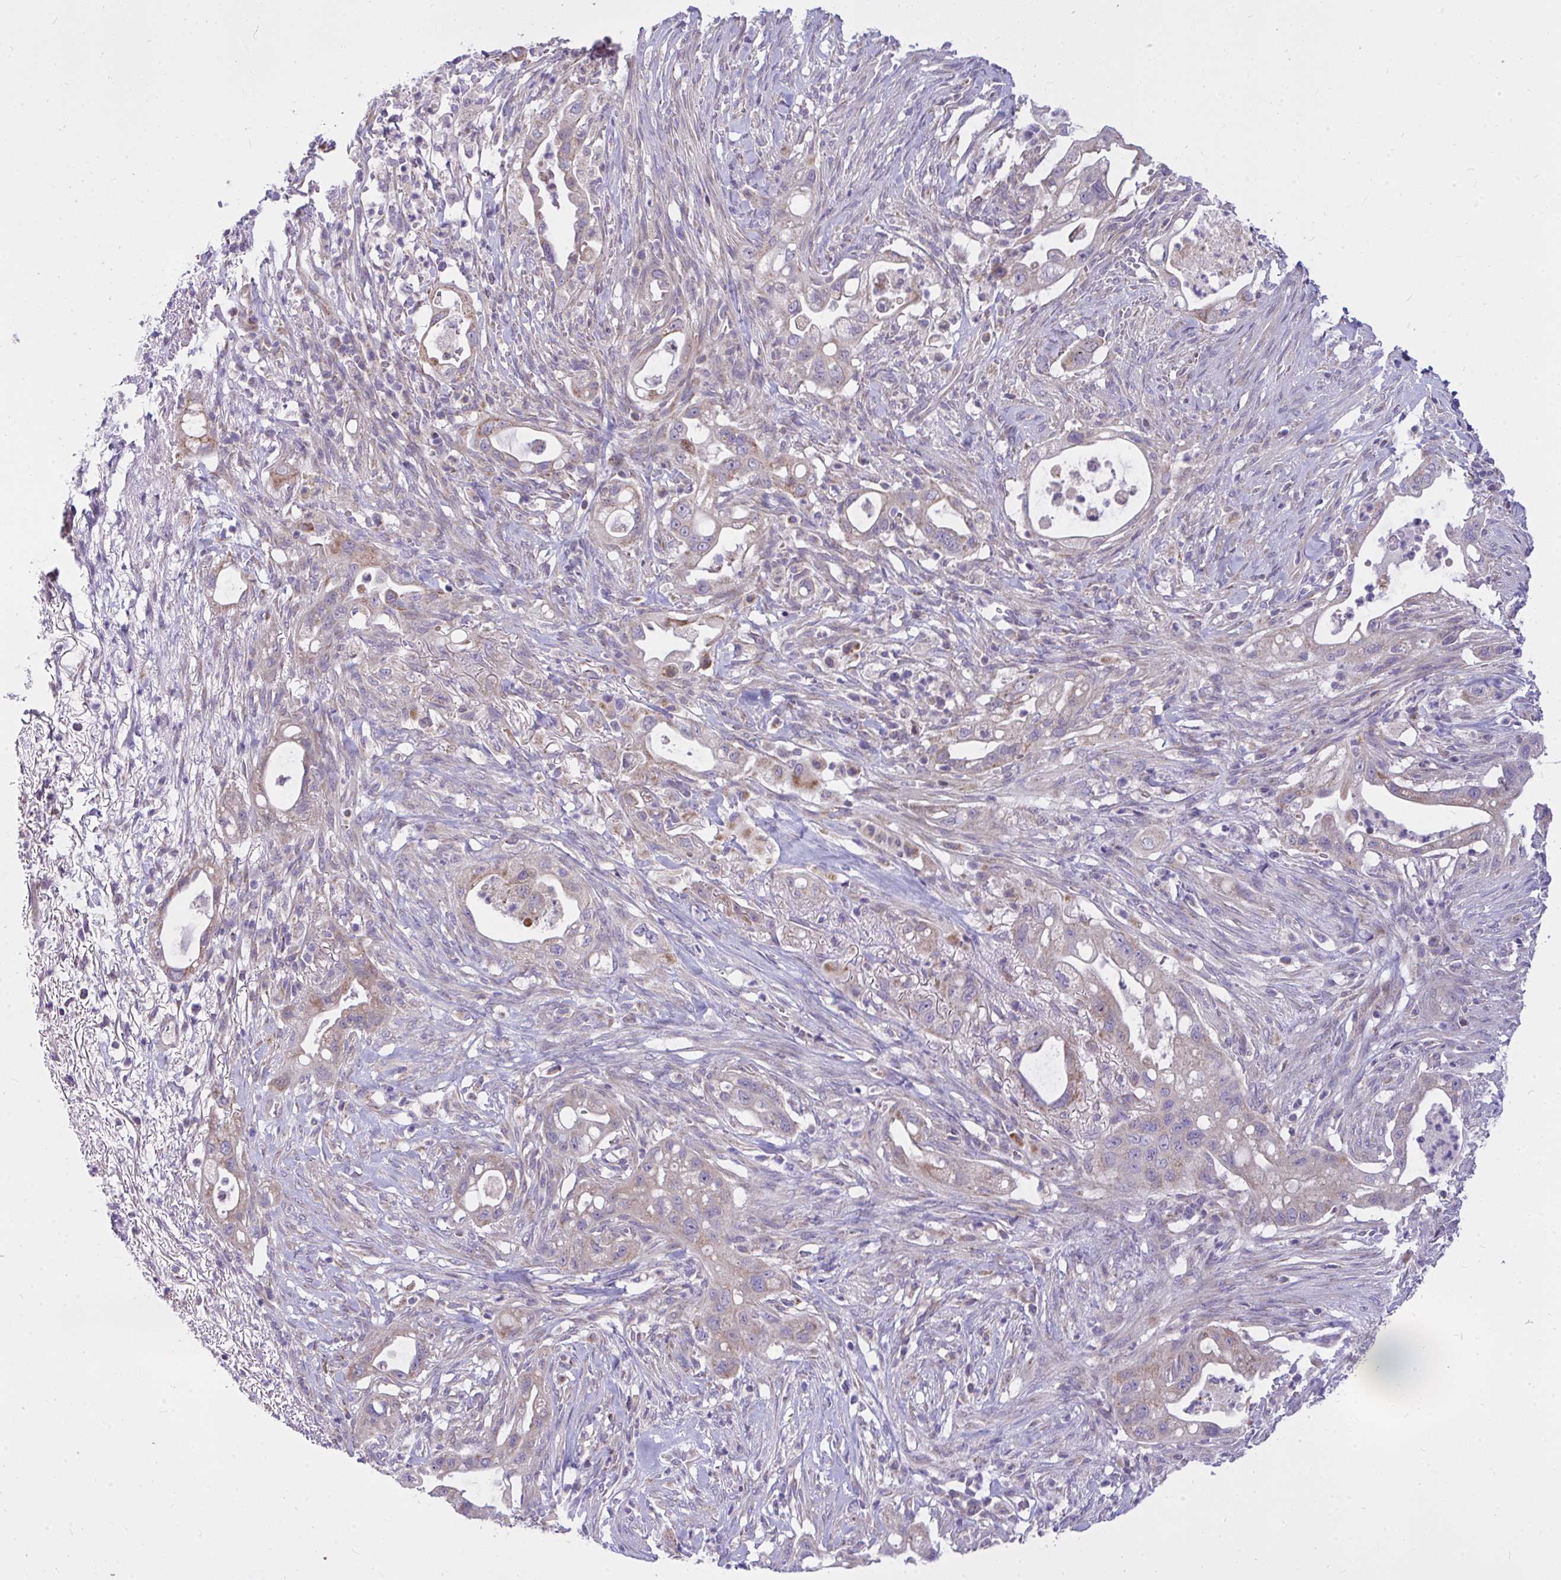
{"staining": {"intensity": "weak", "quantity": ">75%", "location": "cytoplasmic/membranous"}, "tissue": "pancreatic cancer", "cell_type": "Tumor cells", "image_type": "cancer", "snomed": [{"axis": "morphology", "description": "Adenocarcinoma, NOS"}, {"axis": "topography", "description": "Pancreas"}], "caption": "About >75% of tumor cells in adenocarcinoma (pancreatic) demonstrate weak cytoplasmic/membranous protein staining as visualized by brown immunohistochemical staining.", "gene": "CEP63", "patient": {"sex": "male", "age": 44}}